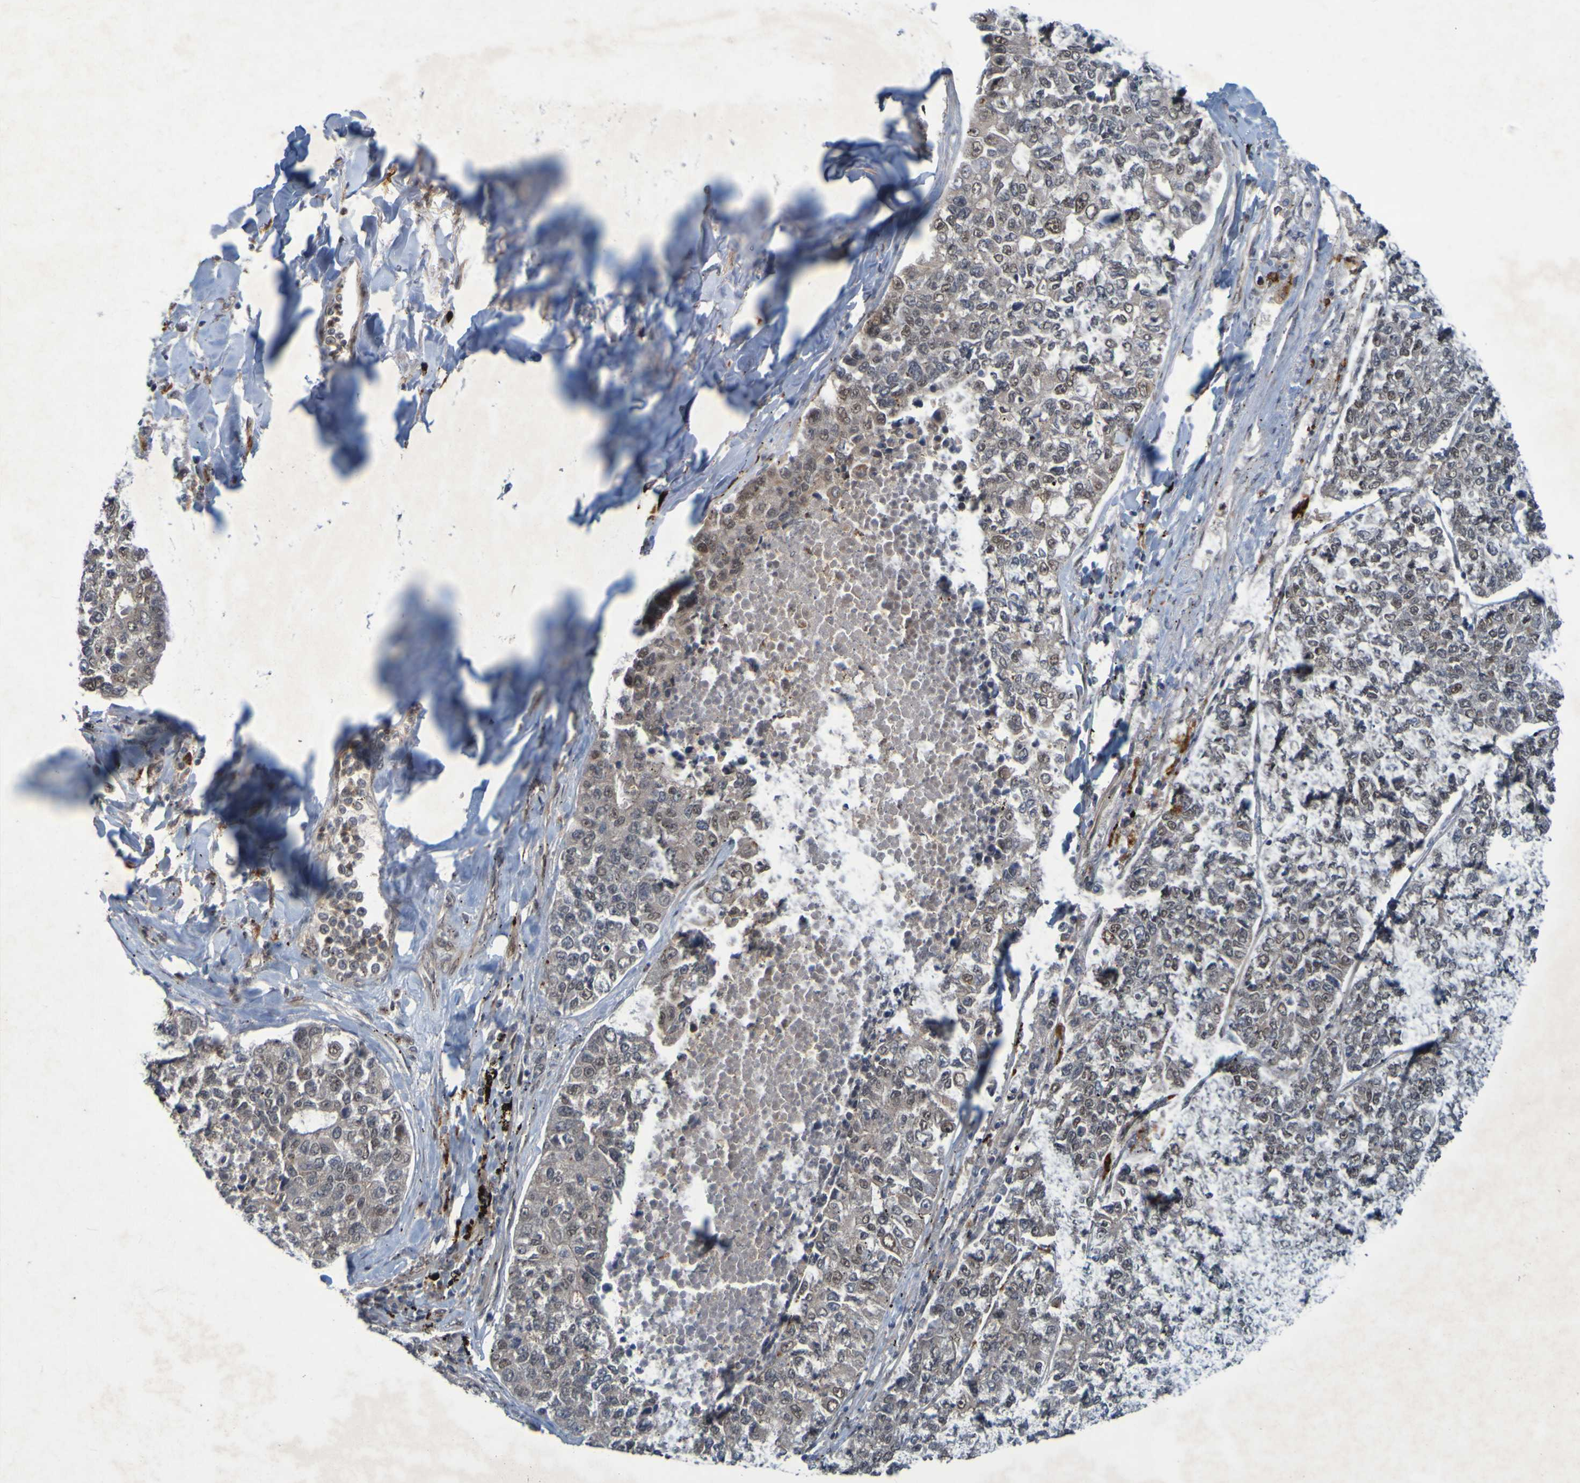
{"staining": {"intensity": "moderate", "quantity": "25%-75%", "location": "cytoplasmic/membranous,nuclear"}, "tissue": "lung cancer", "cell_type": "Tumor cells", "image_type": "cancer", "snomed": [{"axis": "morphology", "description": "Adenocarcinoma, NOS"}, {"axis": "topography", "description": "Lung"}], "caption": "A medium amount of moderate cytoplasmic/membranous and nuclear staining is seen in approximately 25%-75% of tumor cells in lung cancer tissue.", "gene": "MCPH1", "patient": {"sex": "male", "age": 49}}